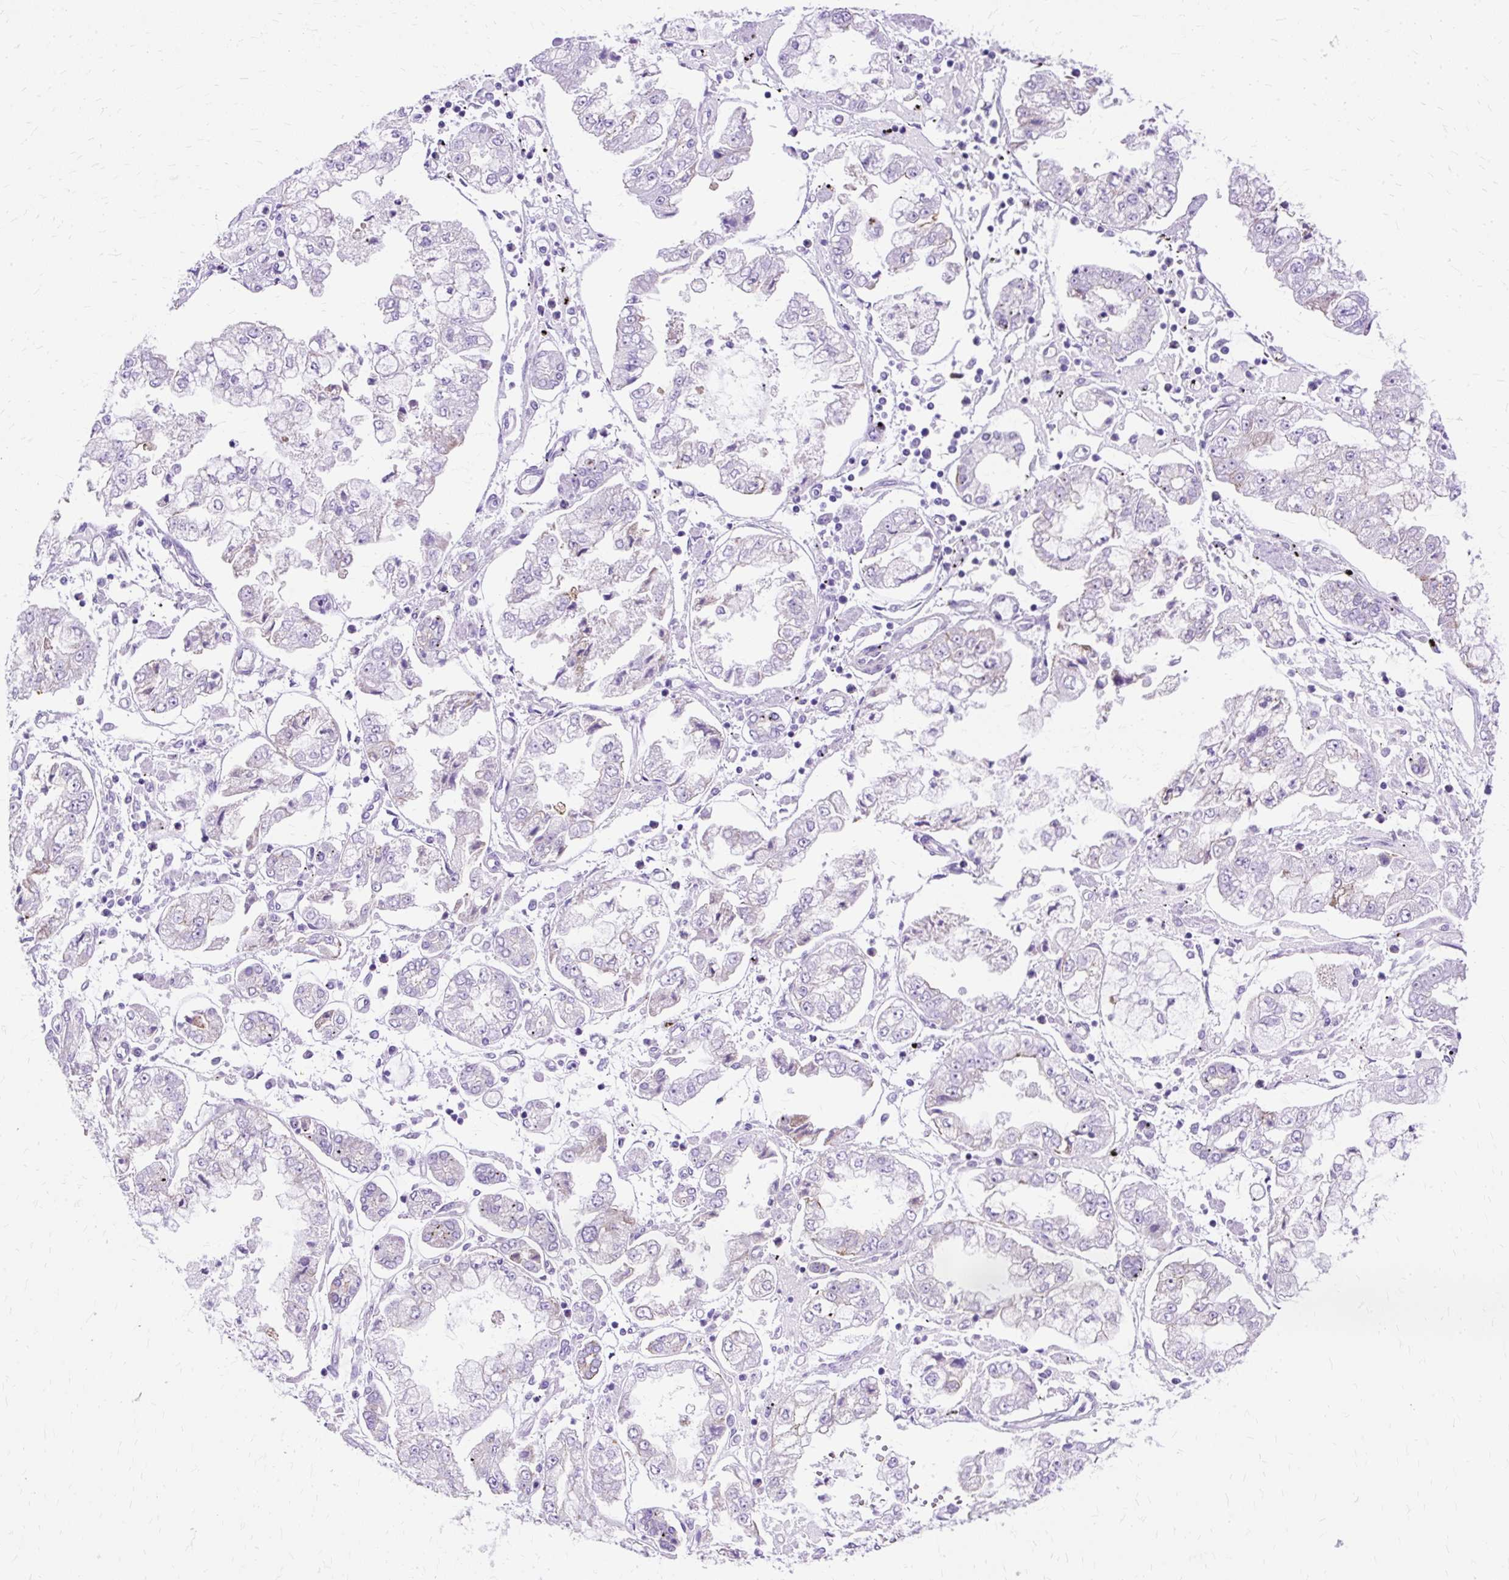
{"staining": {"intensity": "weak", "quantity": "<25%", "location": "cytoplasmic/membranous"}, "tissue": "stomach cancer", "cell_type": "Tumor cells", "image_type": "cancer", "snomed": [{"axis": "morphology", "description": "Adenocarcinoma, NOS"}, {"axis": "topography", "description": "Stomach"}], "caption": "Immunohistochemistry image of human stomach adenocarcinoma stained for a protein (brown), which demonstrates no staining in tumor cells. (DAB (3,3'-diaminobenzidine) immunohistochemistry, high magnification).", "gene": "MYO6", "patient": {"sex": "male", "age": 76}}